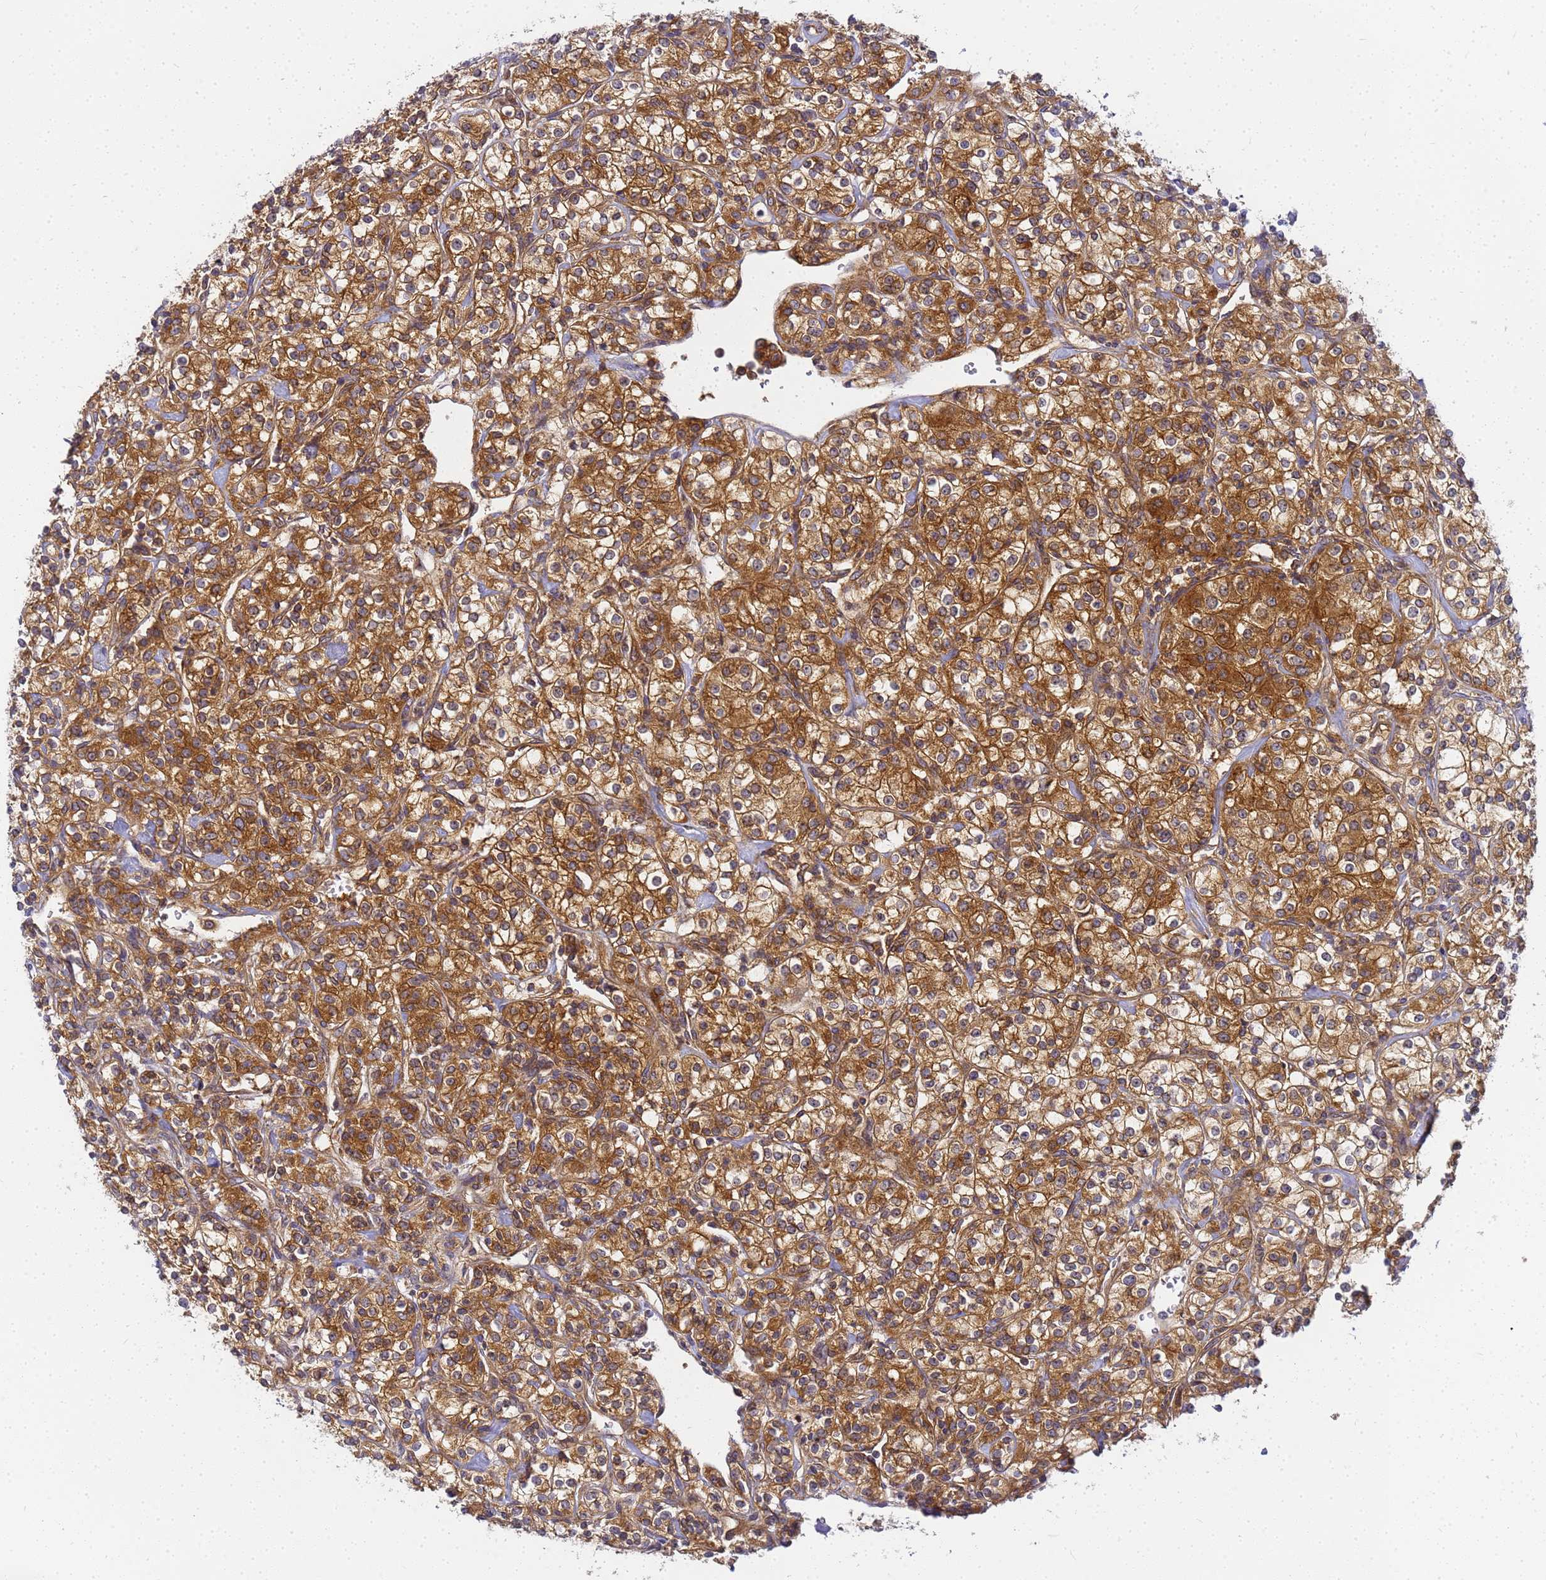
{"staining": {"intensity": "moderate", "quantity": ">75%", "location": "cytoplasmic/membranous"}, "tissue": "renal cancer", "cell_type": "Tumor cells", "image_type": "cancer", "snomed": [{"axis": "morphology", "description": "Adenocarcinoma, NOS"}, {"axis": "topography", "description": "Kidney"}], "caption": "A photomicrograph of renal adenocarcinoma stained for a protein demonstrates moderate cytoplasmic/membranous brown staining in tumor cells.", "gene": "CHM", "patient": {"sex": "male", "age": 77}}